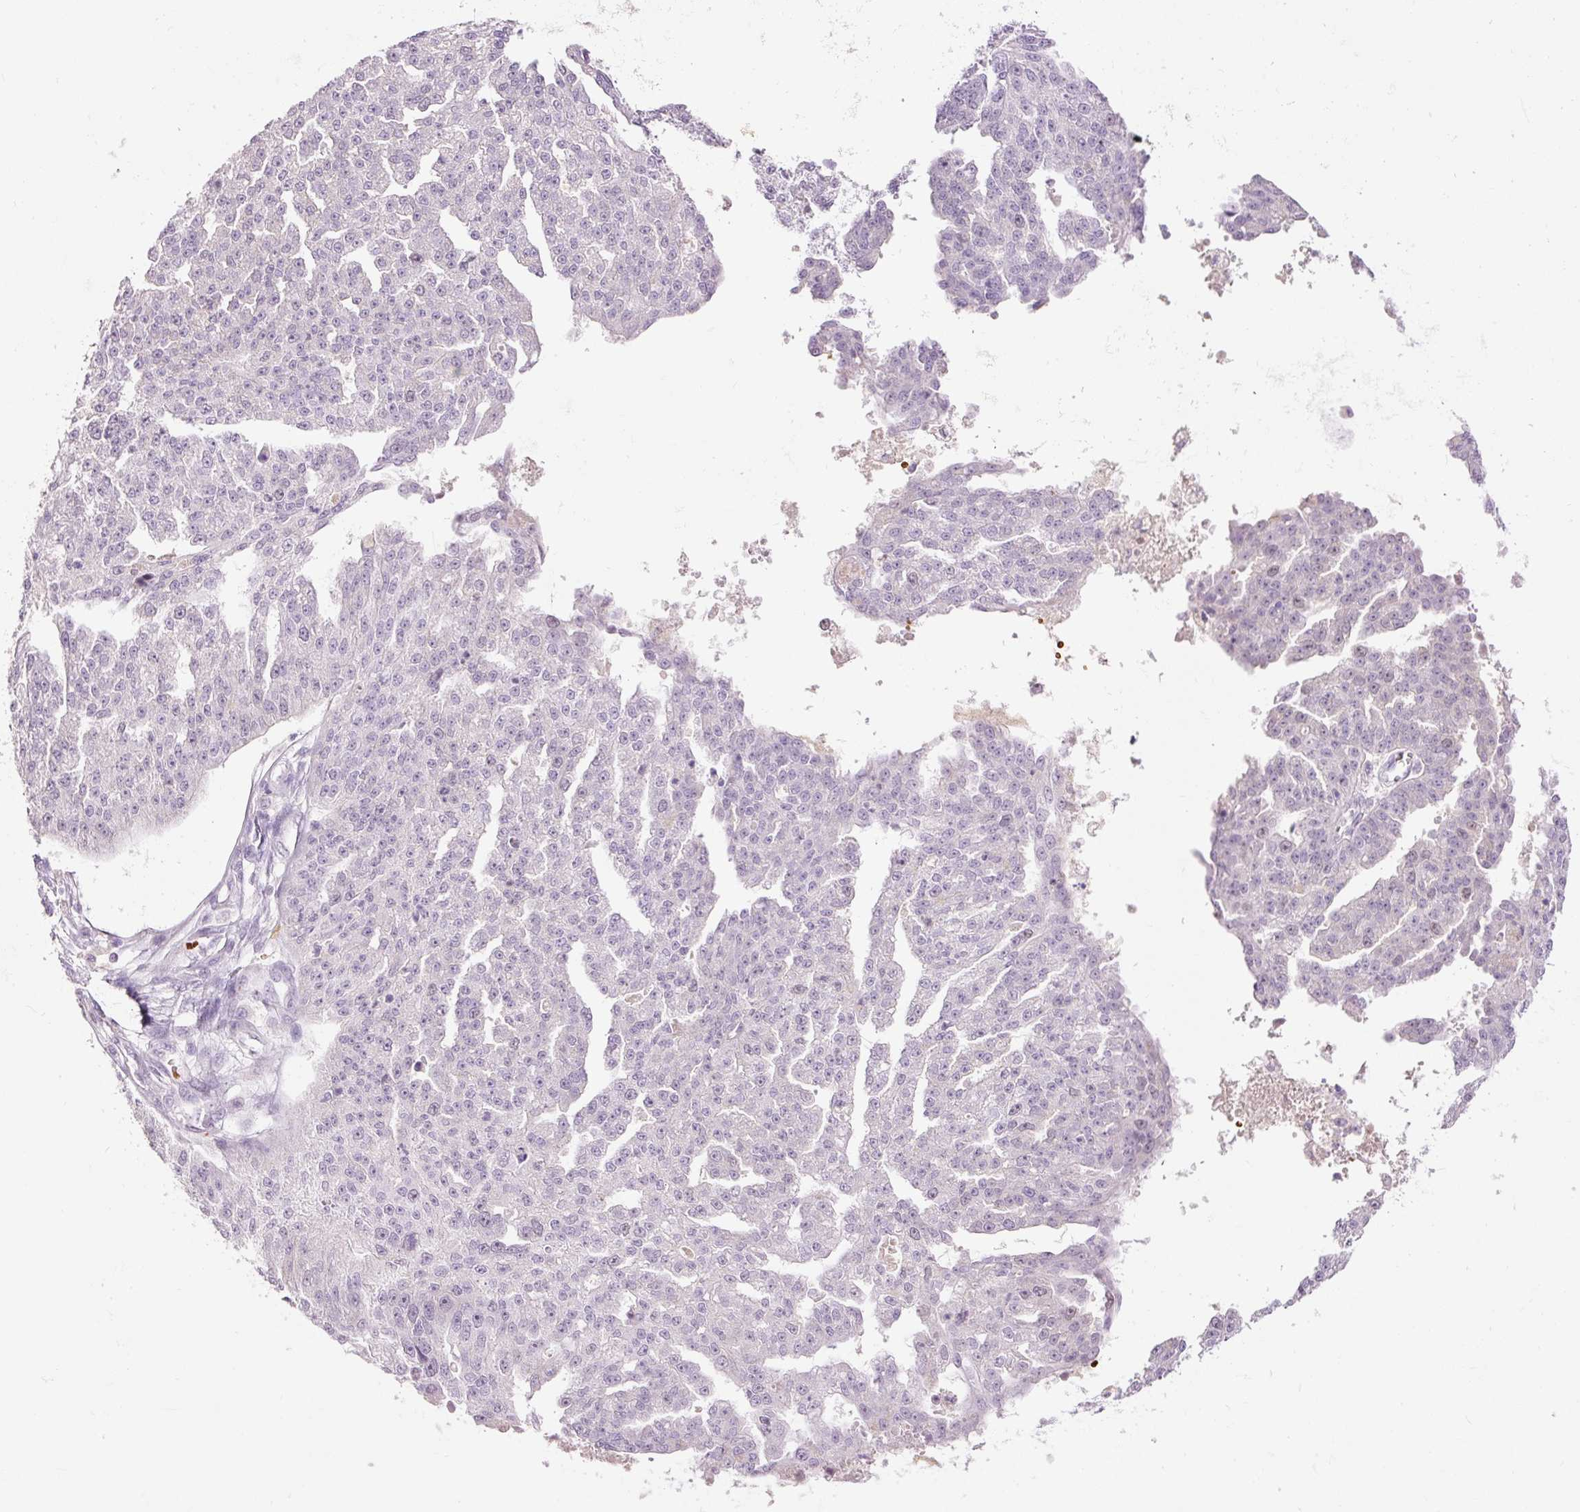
{"staining": {"intensity": "negative", "quantity": "none", "location": "none"}, "tissue": "ovarian cancer", "cell_type": "Tumor cells", "image_type": "cancer", "snomed": [{"axis": "morphology", "description": "Cystadenocarcinoma, serous, NOS"}, {"axis": "topography", "description": "Ovary"}], "caption": "Micrograph shows no significant protein staining in tumor cells of serous cystadenocarcinoma (ovarian).", "gene": "LY6G6D", "patient": {"sex": "female", "age": 58}}